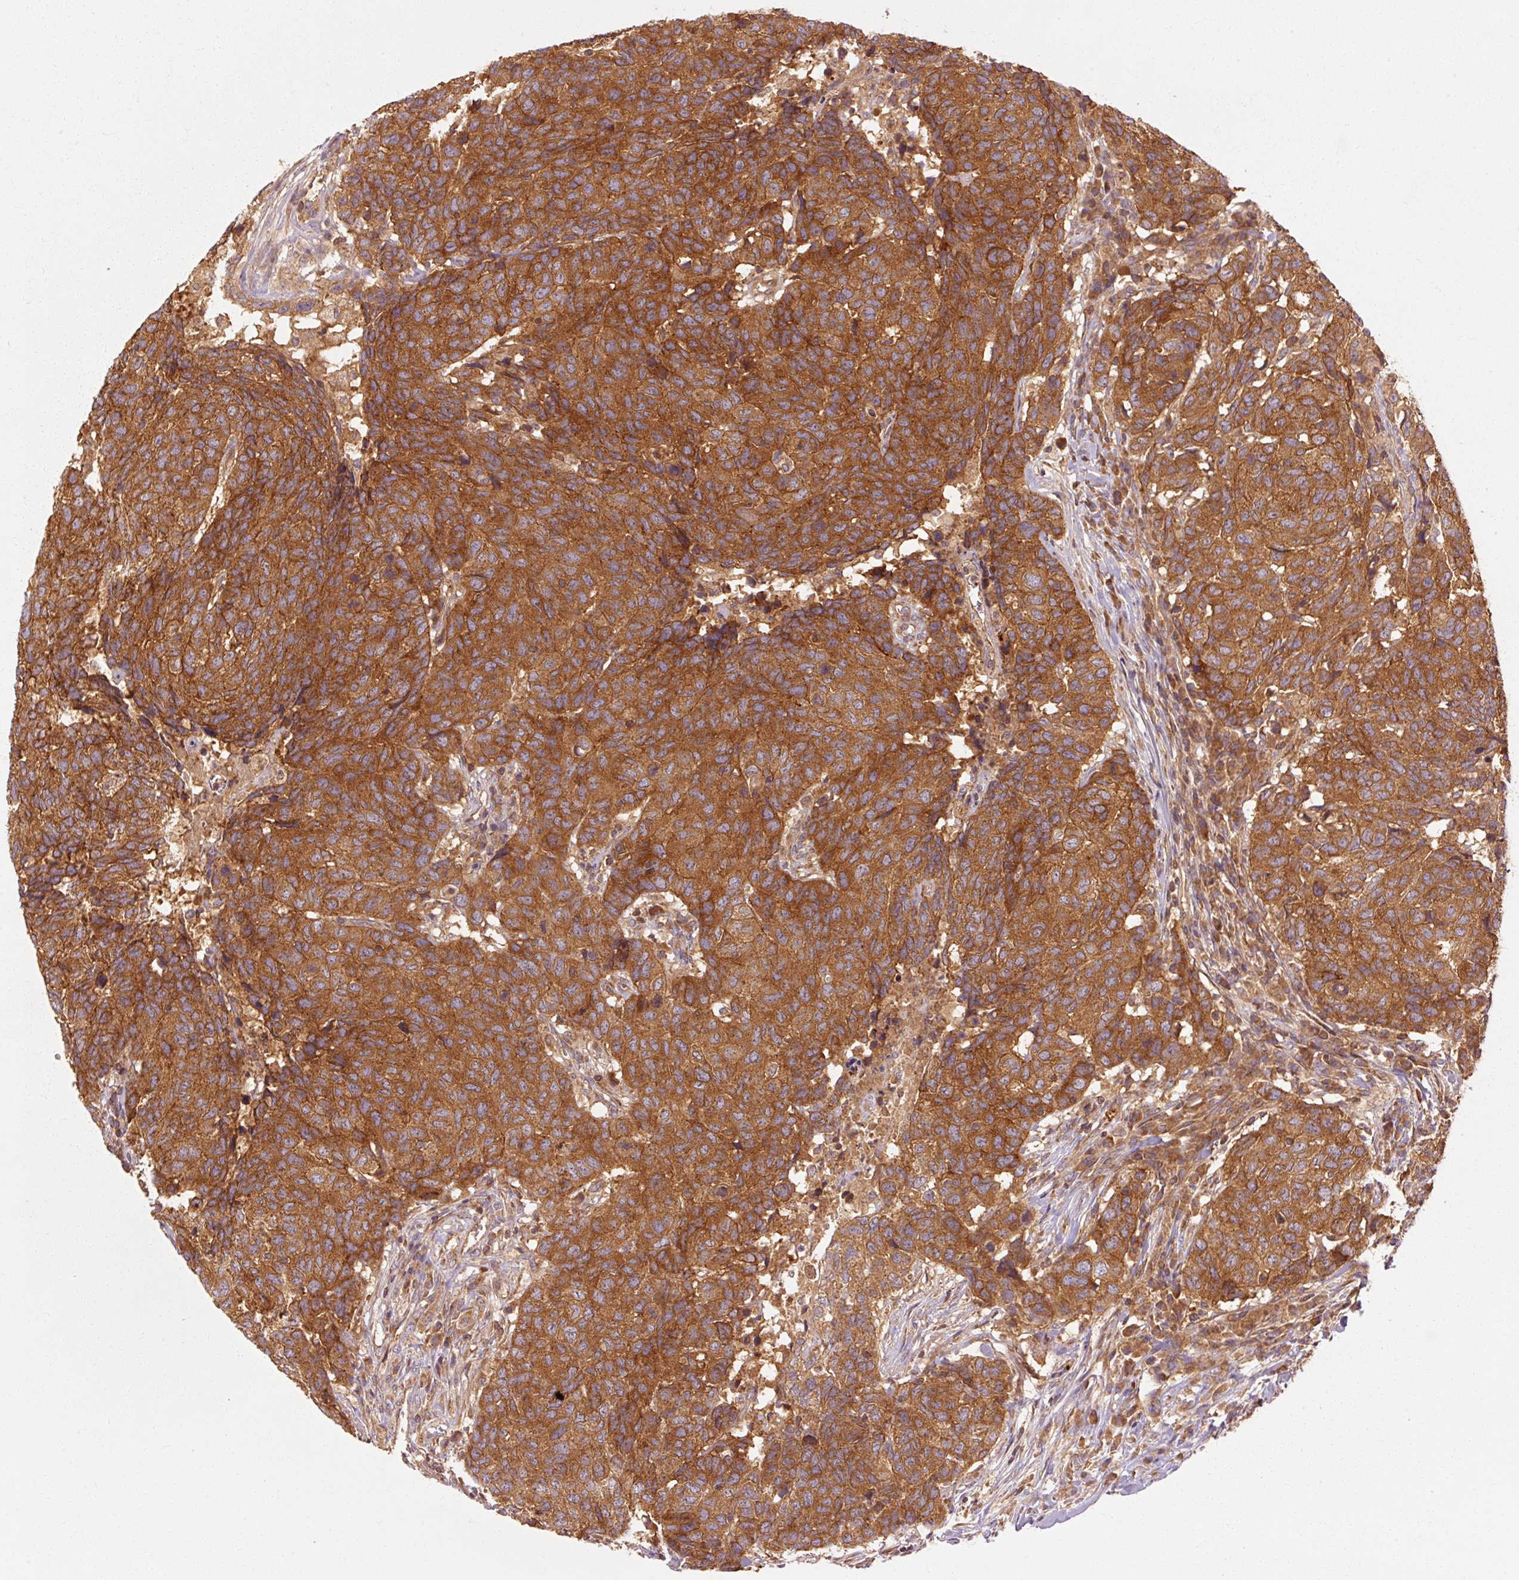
{"staining": {"intensity": "strong", "quantity": ">75%", "location": "cytoplasmic/membranous"}, "tissue": "head and neck cancer", "cell_type": "Tumor cells", "image_type": "cancer", "snomed": [{"axis": "morphology", "description": "Normal tissue, NOS"}, {"axis": "morphology", "description": "Squamous cell carcinoma, NOS"}, {"axis": "topography", "description": "Skeletal muscle"}, {"axis": "topography", "description": "Vascular tissue"}, {"axis": "topography", "description": "Peripheral nerve tissue"}, {"axis": "topography", "description": "Head-Neck"}], "caption": "Human head and neck cancer (squamous cell carcinoma) stained with a protein marker exhibits strong staining in tumor cells.", "gene": "CTNNA1", "patient": {"sex": "male", "age": 66}}